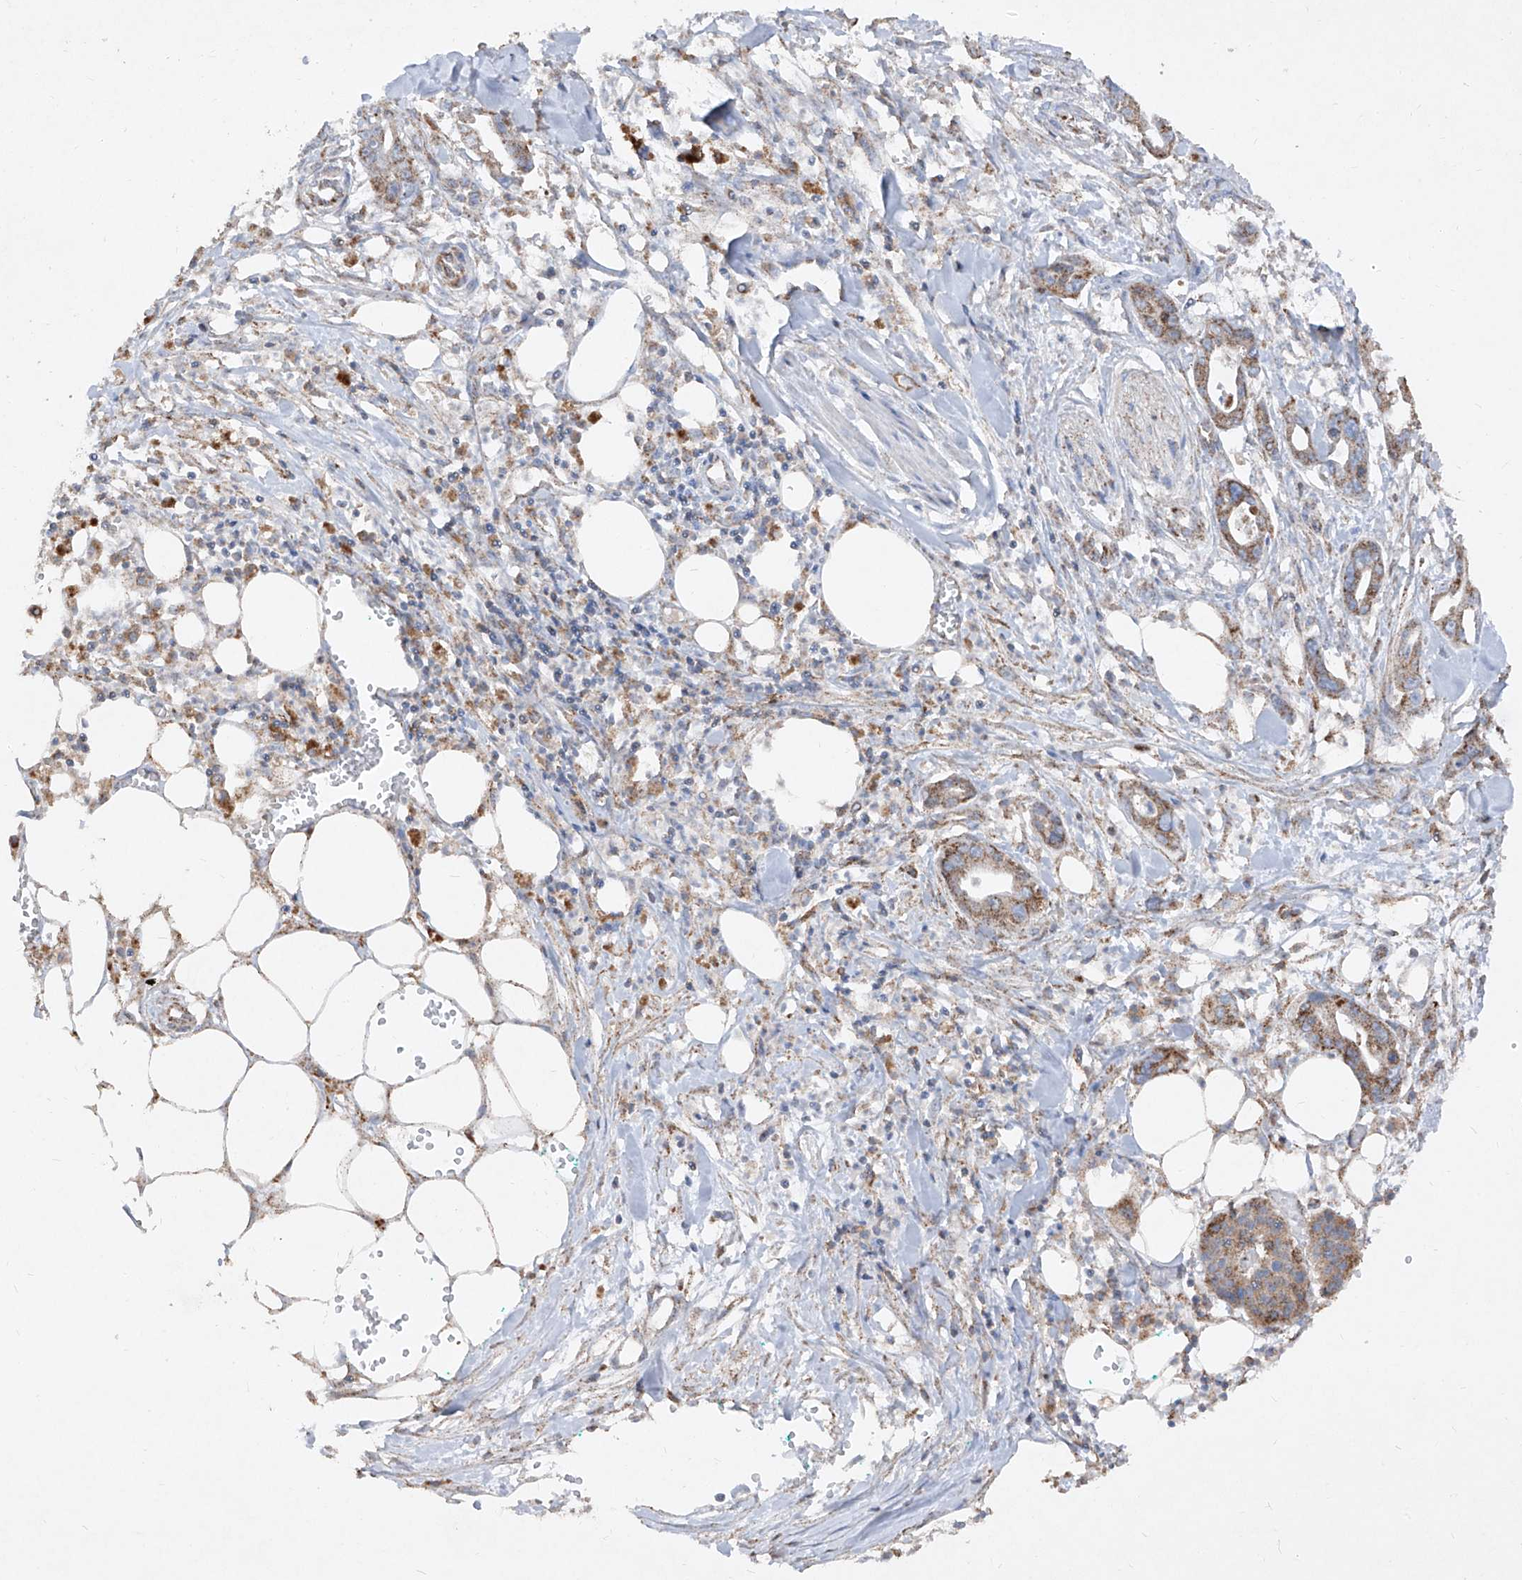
{"staining": {"intensity": "weak", "quantity": "25%-75%", "location": "cytoplasmic/membranous"}, "tissue": "pancreatic cancer", "cell_type": "Tumor cells", "image_type": "cancer", "snomed": [{"axis": "morphology", "description": "Adenocarcinoma, NOS"}, {"axis": "topography", "description": "Pancreas"}], "caption": "The immunohistochemical stain shows weak cytoplasmic/membranous staining in tumor cells of adenocarcinoma (pancreatic) tissue.", "gene": "ABCD3", "patient": {"sex": "male", "age": 68}}